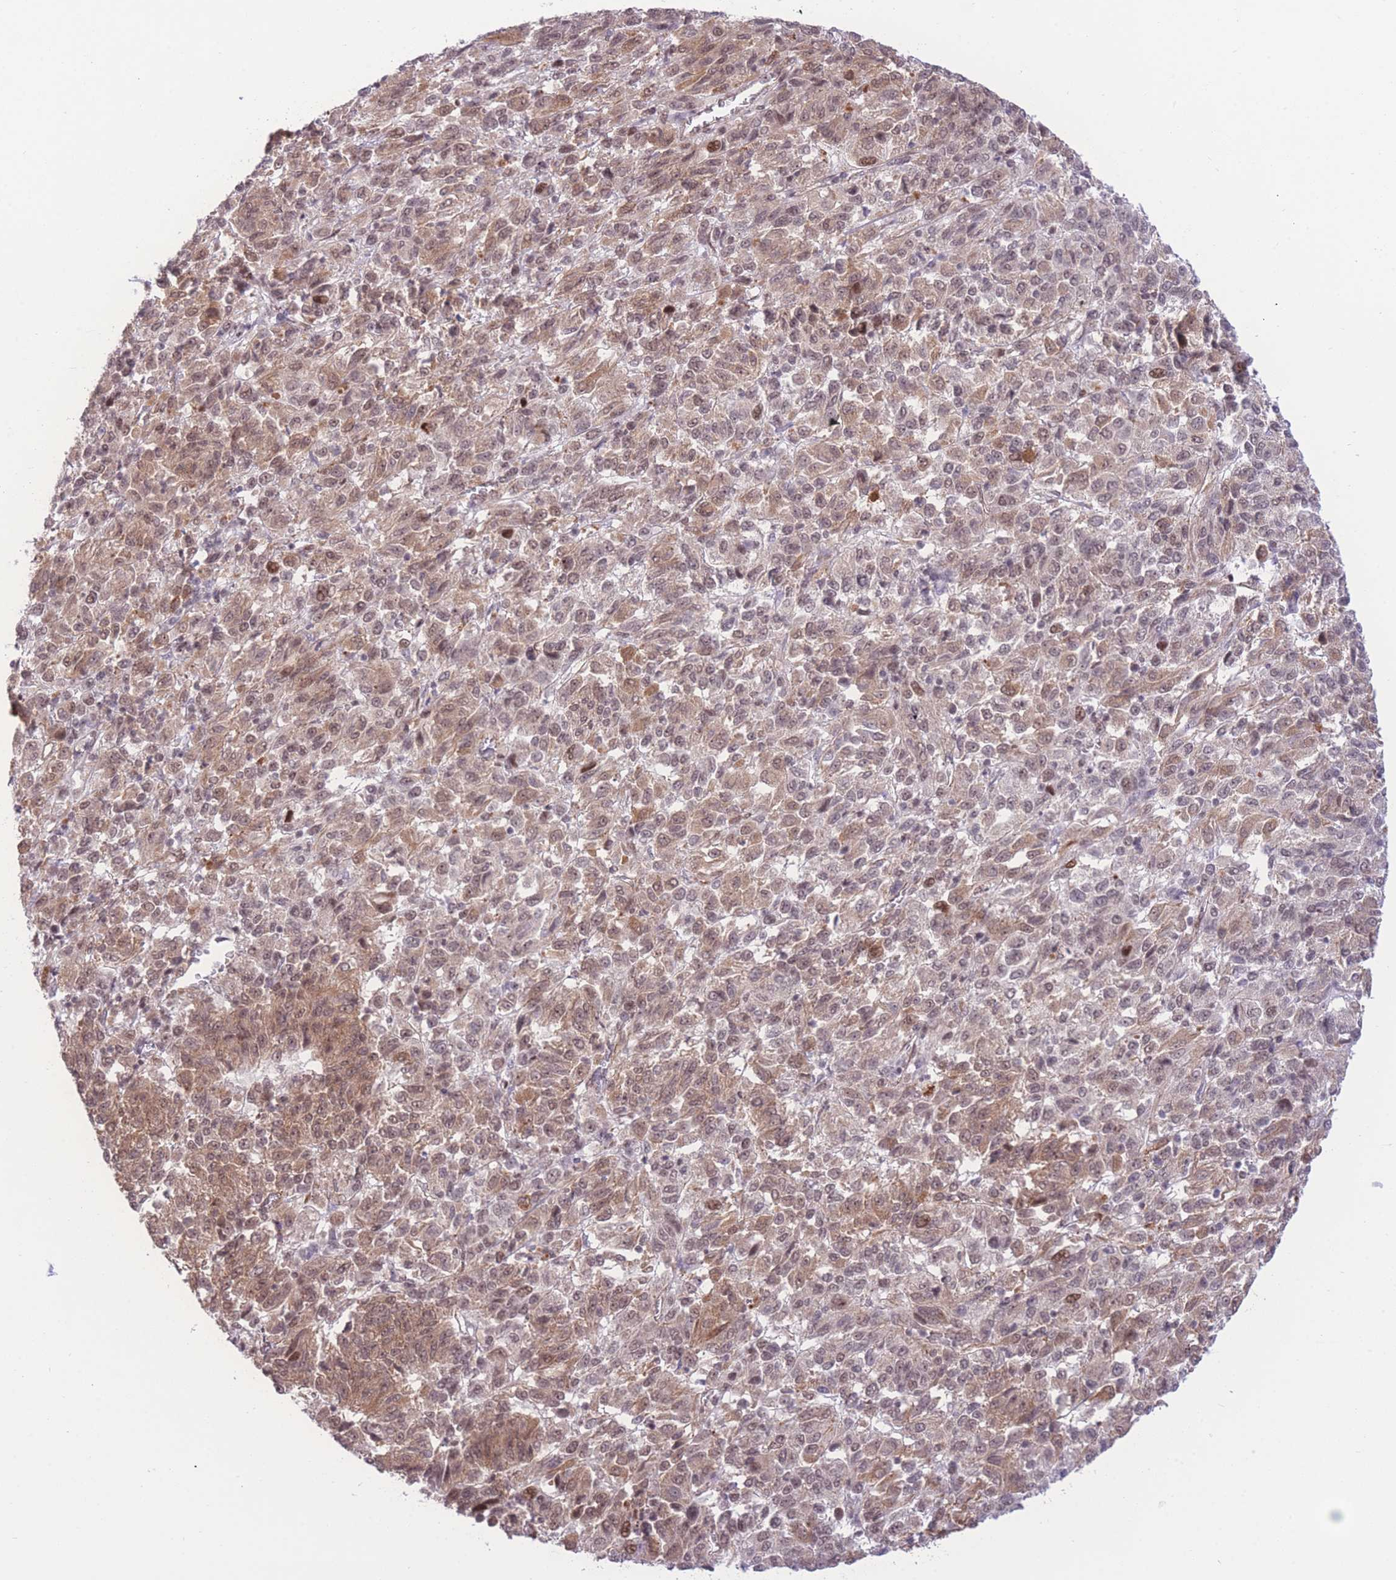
{"staining": {"intensity": "strong", "quantity": "25%-75%", "location": "cytoplasmic/membranous,nuclear"}, "tissue": "melanoma", "cell_type": "Tumor cells", "image_type": "cancer", "snomed": [{"axis": "morphology", "description": "Malignant melanoma, Metastatic site"}, {"axis": "topography", "description": "Lung"}], "caption": "Brown immunohistochemical staining in malignant melanoma (metastatic site) demonstrates strong cytoplasmic/membranous and nuclear positivity in about 25%-75% of tumor cells.", "gene": "PCIF1", "patient": {"sex": "male", "age": 64}}